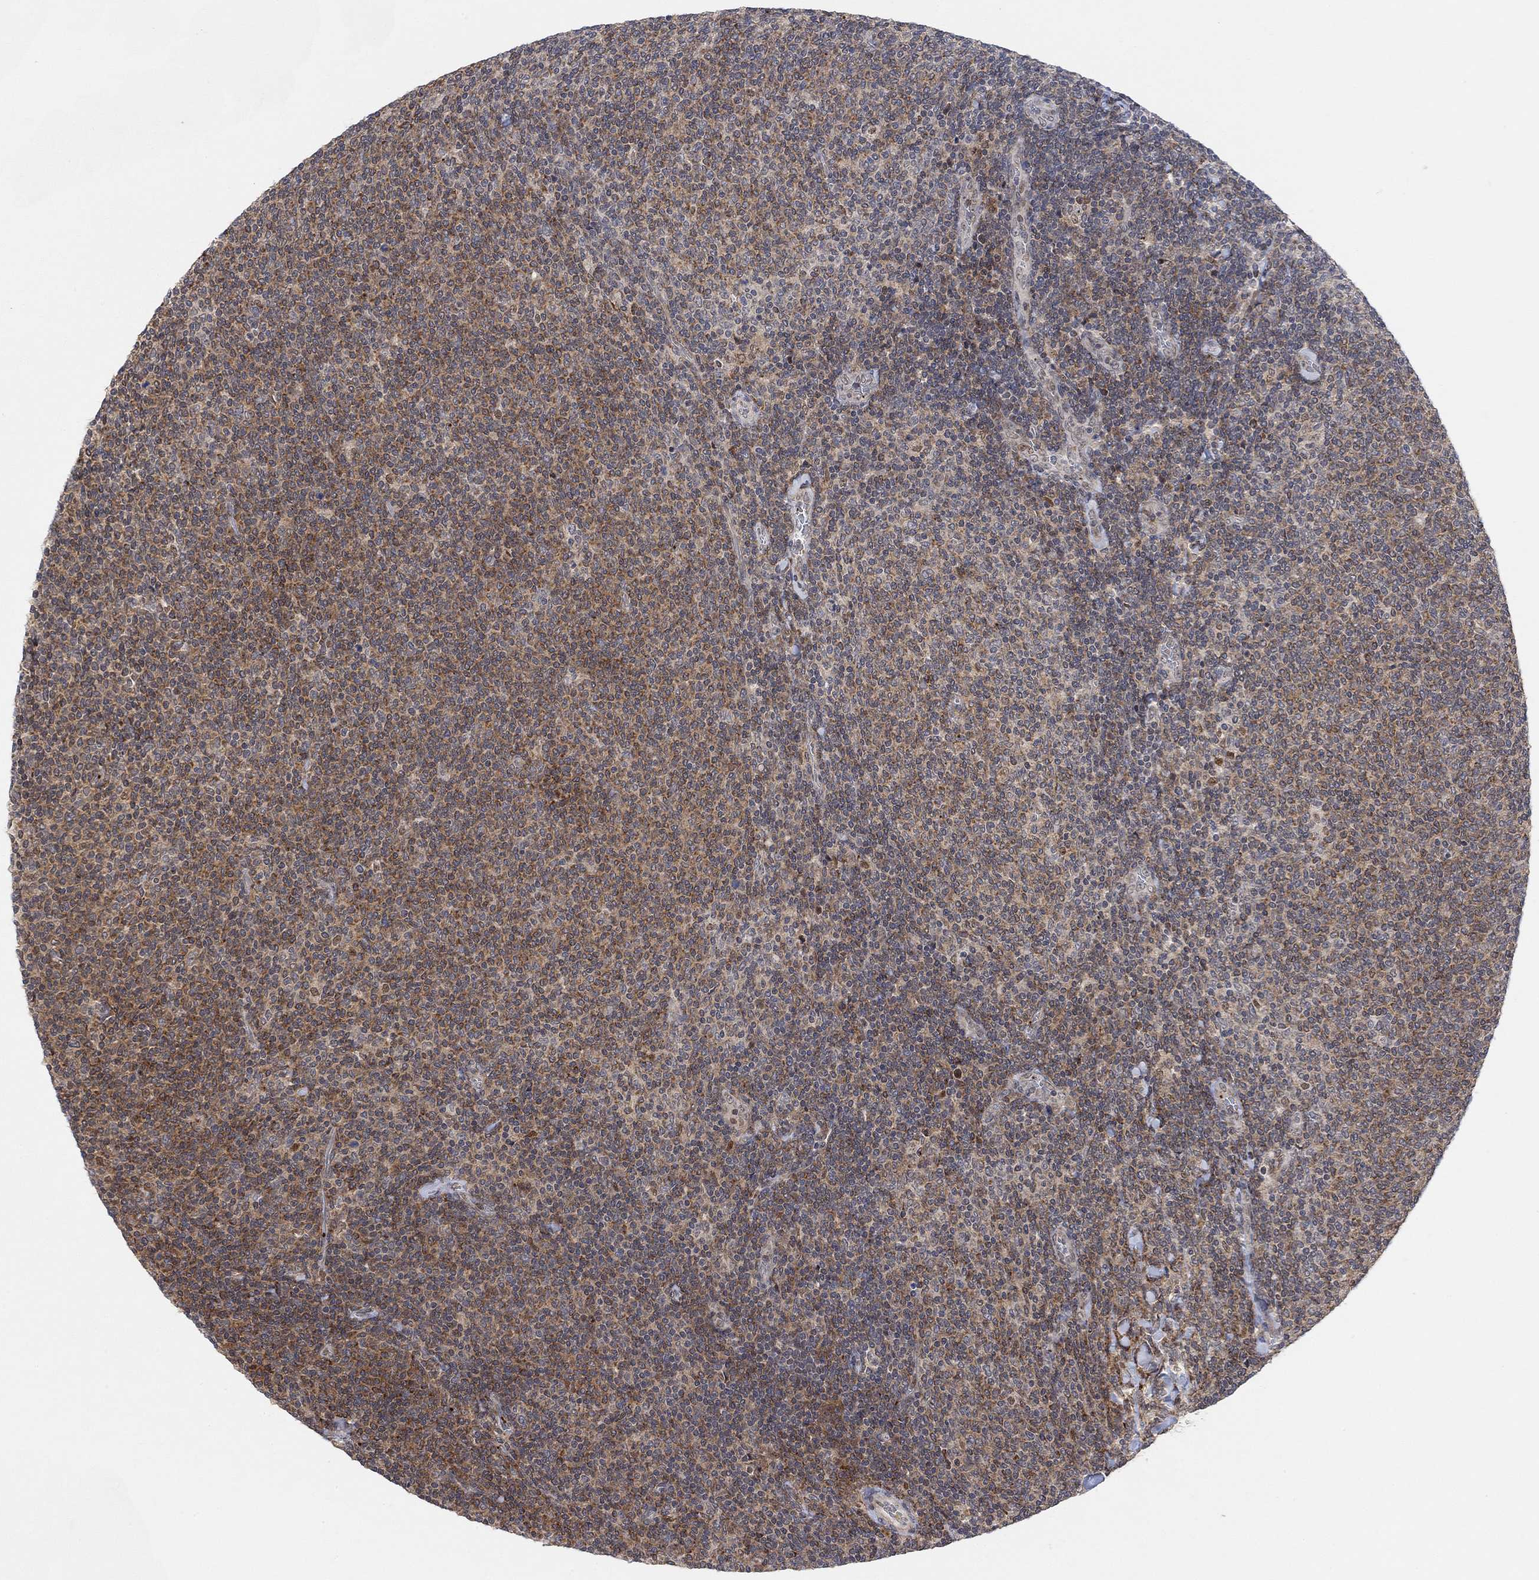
{"staining": {"intensity": "moderate", "quantity": "25%-75%", "location": "cytoplasmic/membranous"}, "tissue": "lymphoma", "cell_type": "Tumor cells", "image_type": "cancer", "snomed": [{"axis": "morphology", "description": "Malignant lymphoma, non-Hodgkin's type, Low grade"}, {"axis": "topography", "description": "Lymph node"}], "caption": "About 25%-75% of tumor cells in lymphoma display moderate cytoplasmic/membranous protein expression as visualized by brown immunohistochemical staining.", "gene": "PWWP2B", "patient": {"sex": "male", "age": 52}}